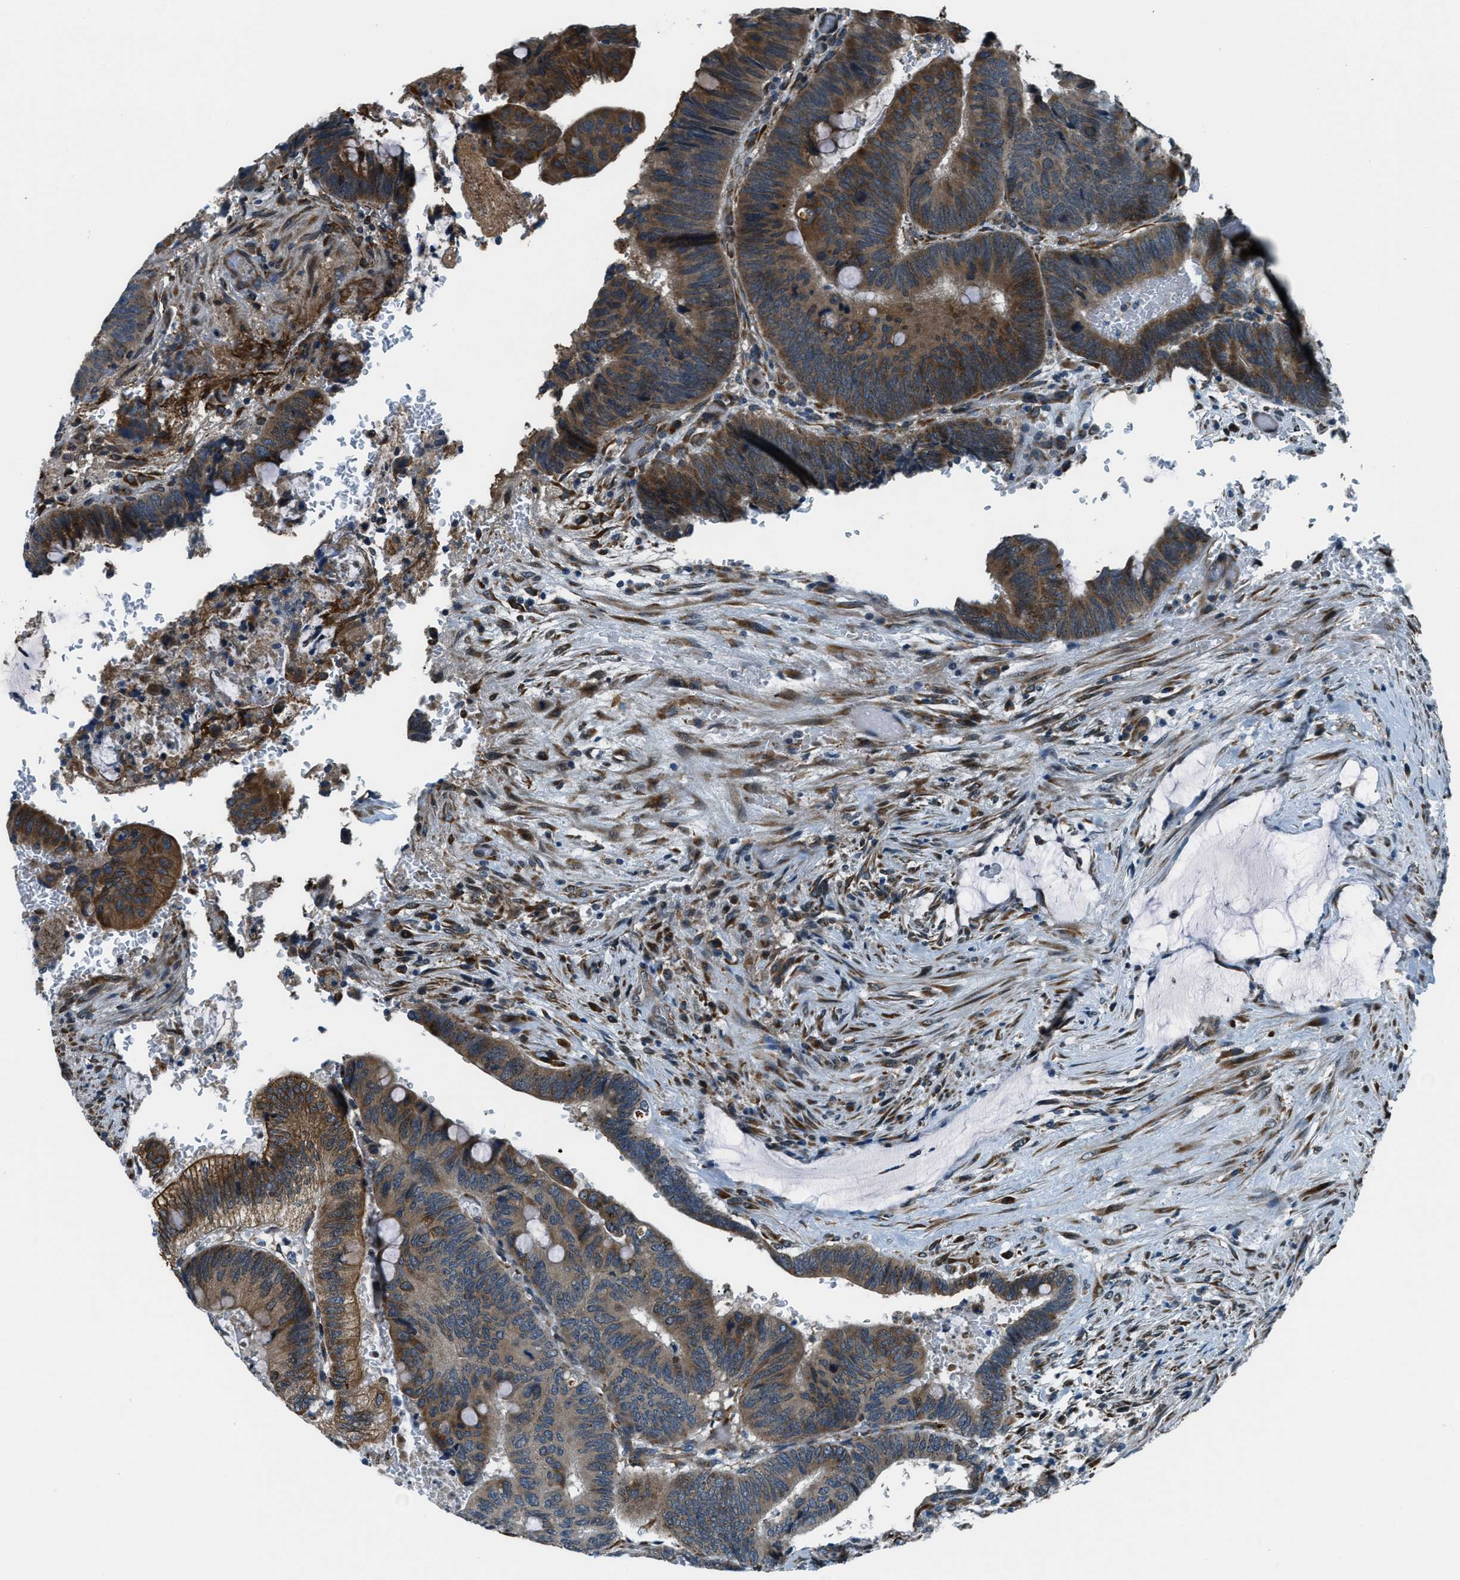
{"staining": {"intensity": "strong", "quantity": "25%-75%", "location": "cytoplasmic/membranous"}, "tissue": "colorectal cancer", "cell_type": "Tumor cells", "image_type": "cancer", "snomed": [{"axis": "morphology", "description": "Normal tissue, NOS"}, {"axis": "morphology", "description": "Adenocarcinoma, NOS"}, {"axis": "topography", "description": "Rectum"}], "caption": "A photomicrograph showing strong cytoplasmic/membranous expression in about 25%-75% of tumor cells in colorectal cancer (adenocarcinoma), as visualized by brown immunohistochemical staining.", "gene": "GINM1", "patient": {"sex": "male", "age": 92}}